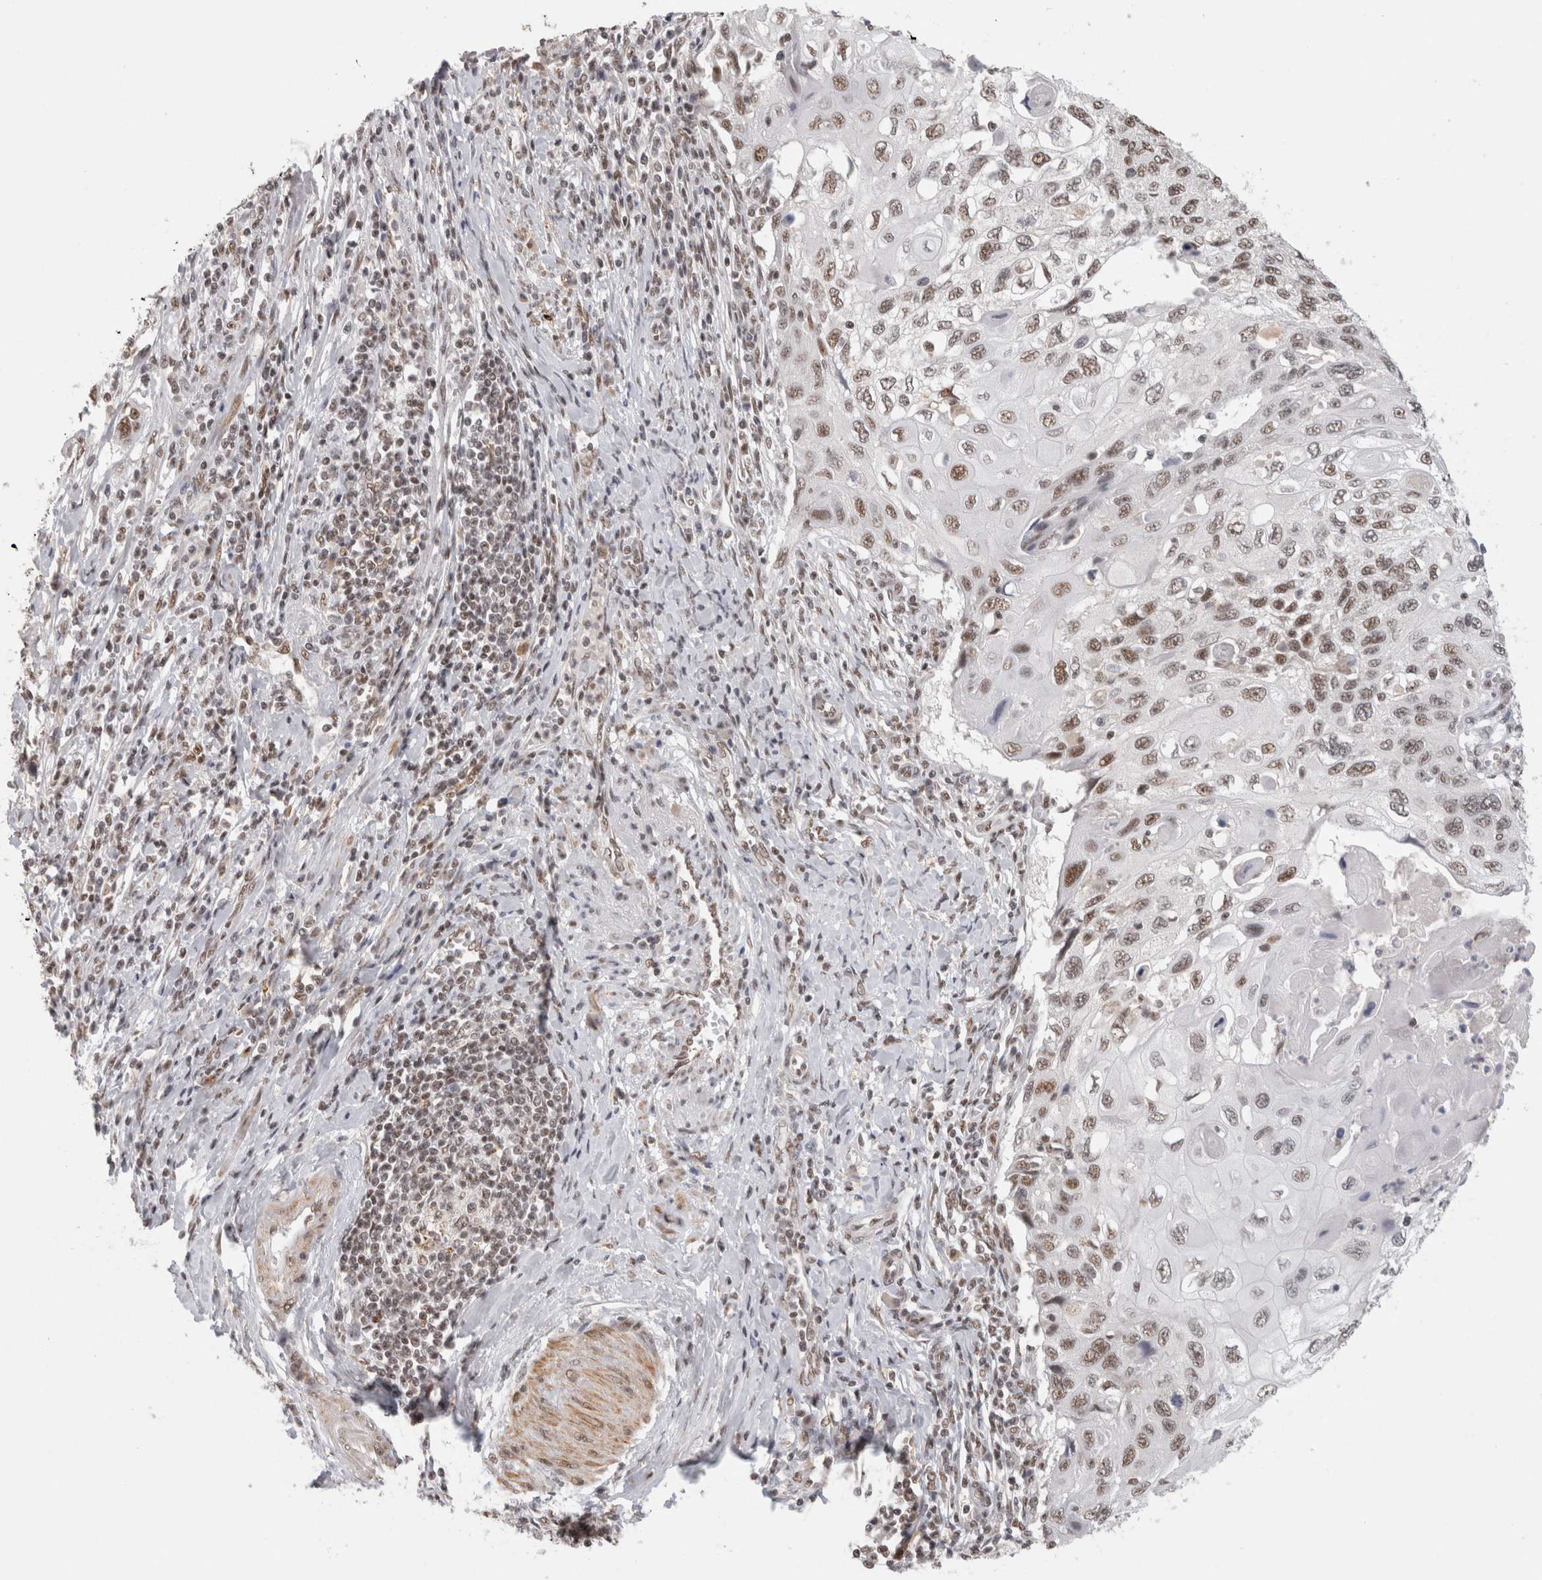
{"staining": {"intensity": "moderate", "quantity": ">75%", "location": "nuclear"}, "tissue": "cervical cancer", "cell_type": "Tumor cells", "image_type": "cancer", "snomed": [{"axis": "morphology", "description": "Squamous cell carcinoma, NOS"}, {"axis": "topography", "description": "Cervix"}], "caption": "Approximately >75% of tumor cells in squamous cell carcinoma (cervical) demonstrate moderate nuclear protein staining as visualized by brown immunohistochemical staining.", "gene": "ZNF830", "patient": {"sex": "female", "age": 70}}